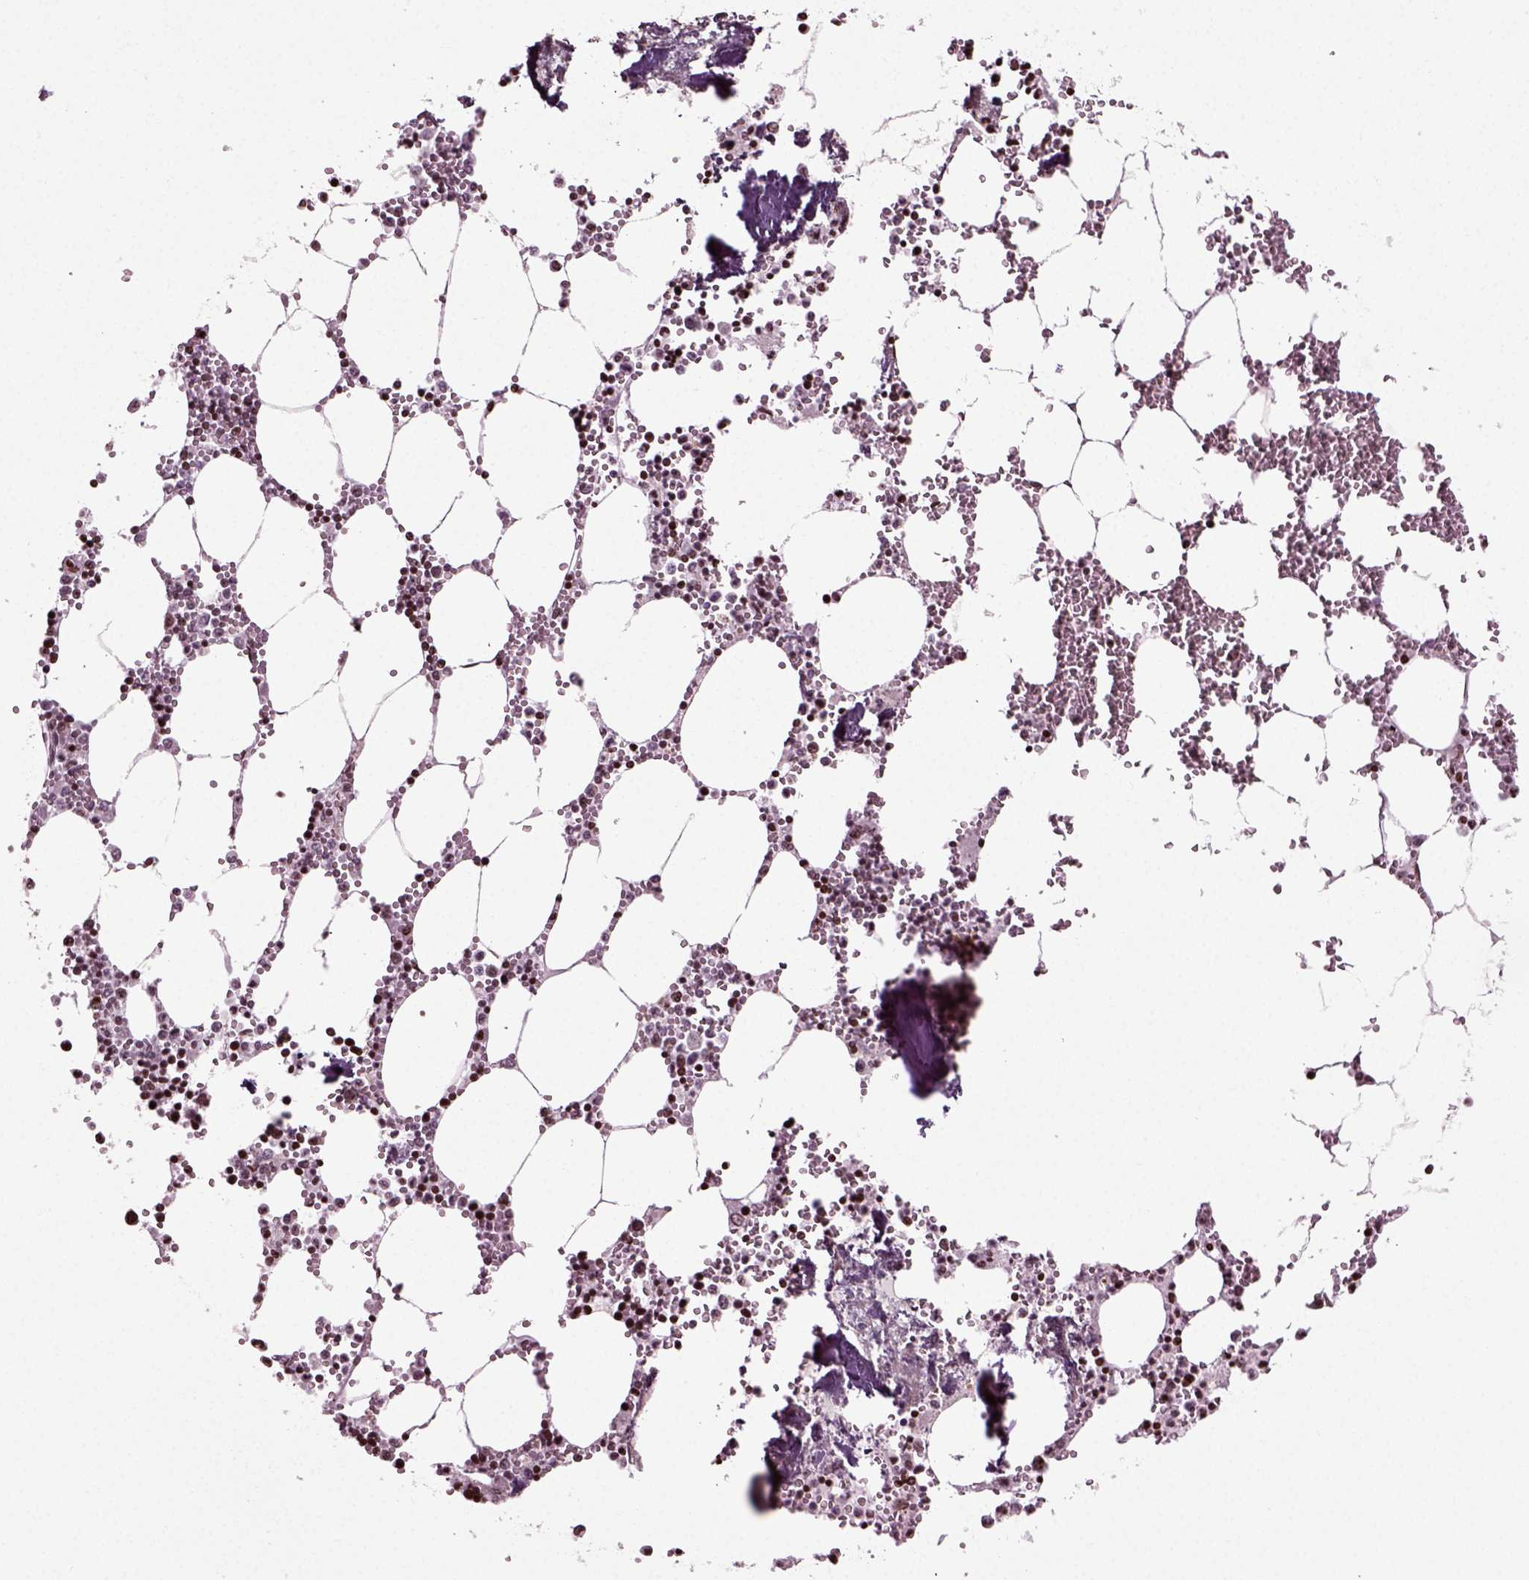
{"staining": {"intensity": "strong", "quantity": "25%-75%", "location": "nuclear"}, "tissue": "bone marrow", "cell_type": "Hematopoietic cells", "image_type": "normal", "snomed": [{"axis": "morphology", "description": "Normal tissue, NOS"}, {"axis": "topography", "description": "Bone marrow"}], "caption": "Bone marrow stained with IHC exhibits strong nuclear expression in about 25%-75% of hematopoietic cells.", "gene": "HEYL", "patient": {"sex": "male", "age": 54}}